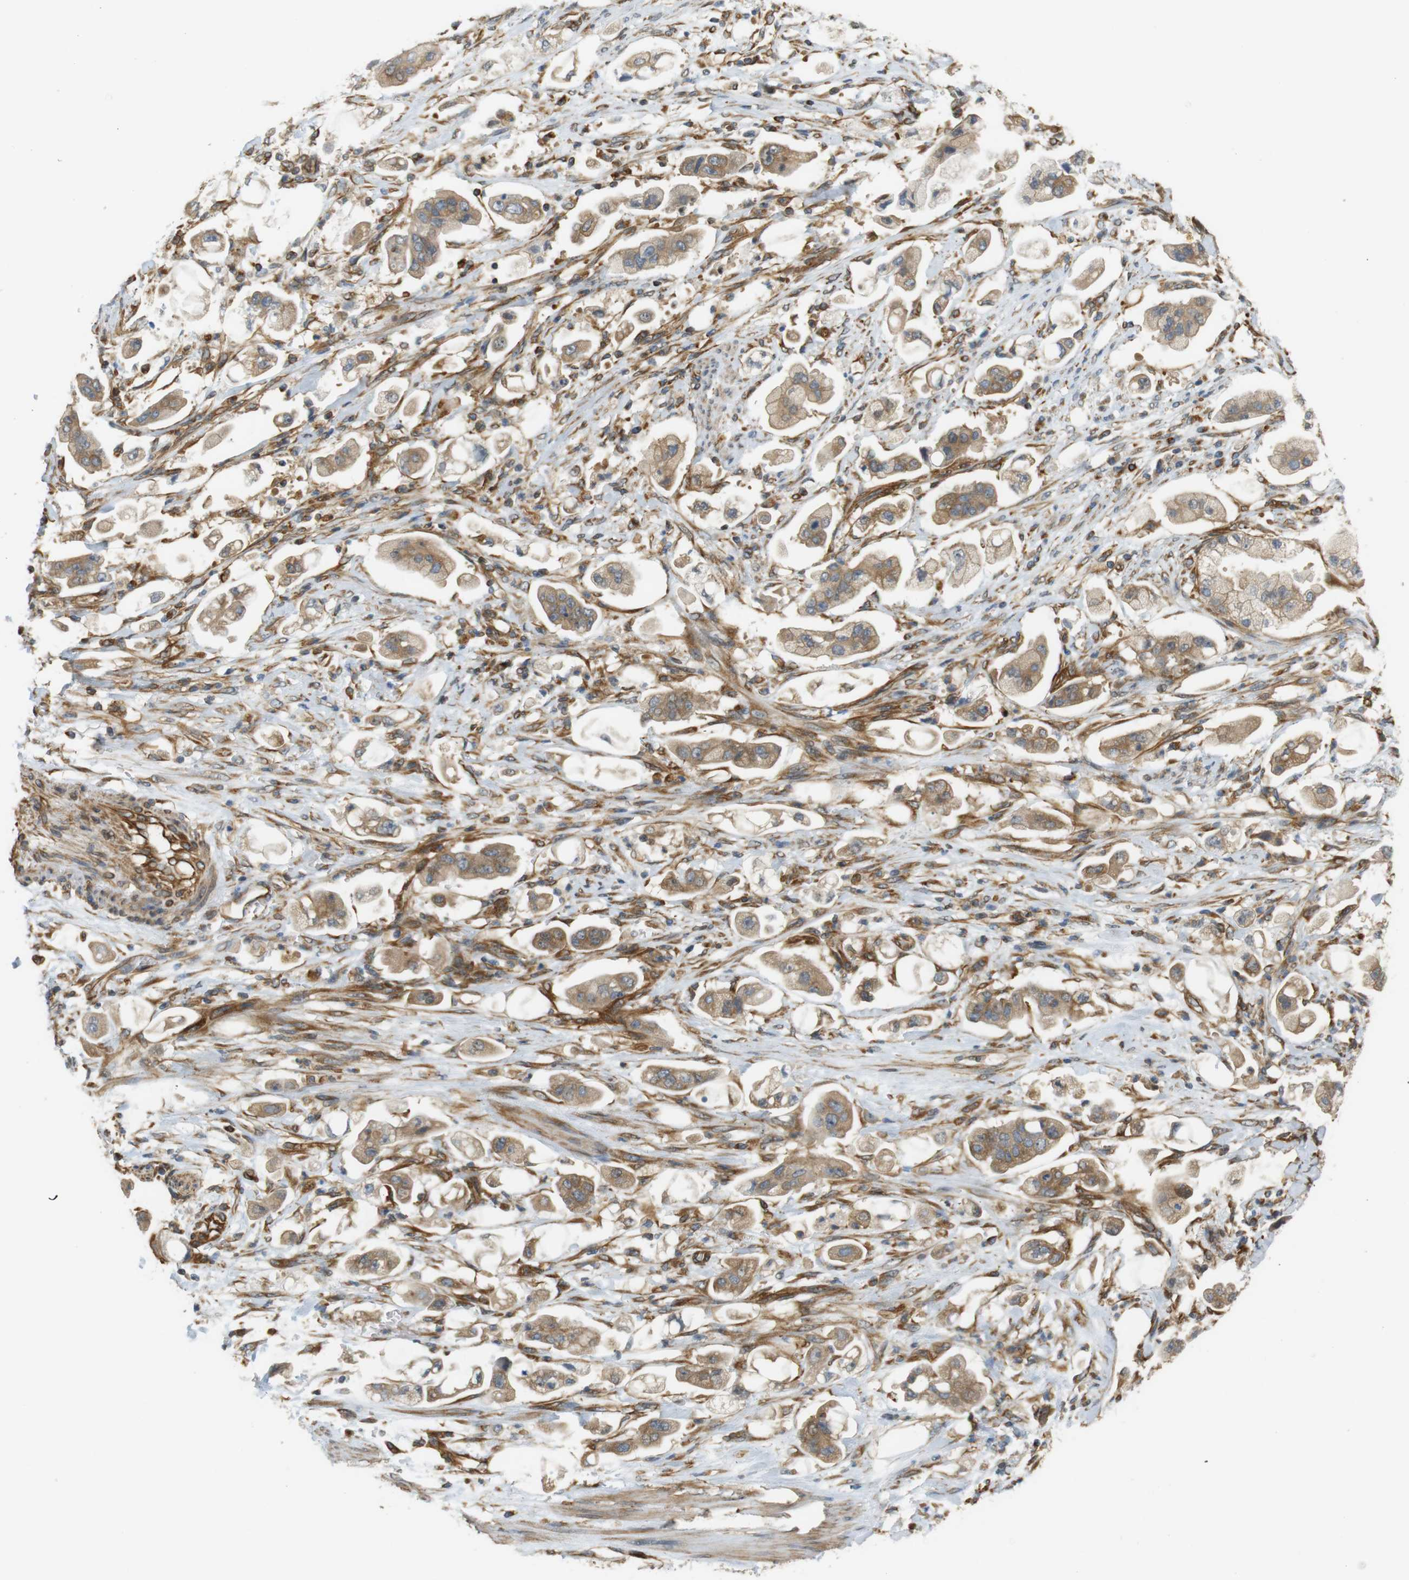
{"staining": {"intensity": "moderate", "quantity": ">75%", "location": "cytoplasmic/membranous"}, "tissue": "stomach cancer", "cell_type": "Tumor cells", "image_type": "cancer", "snomed": [{"axis": "morphology", "description": "Adenocarcinoma, NOS"}, {"axis": "topography", "description": "Stomach"}], "caption": "Stomach cancer was stained to show a protein in brown. There is medium levels of moderate cytoplasmic/membranous staining in about >75% of tumor cells.", "gene": "CYTH3", "patient": {"sex": "male", "age": 62}}